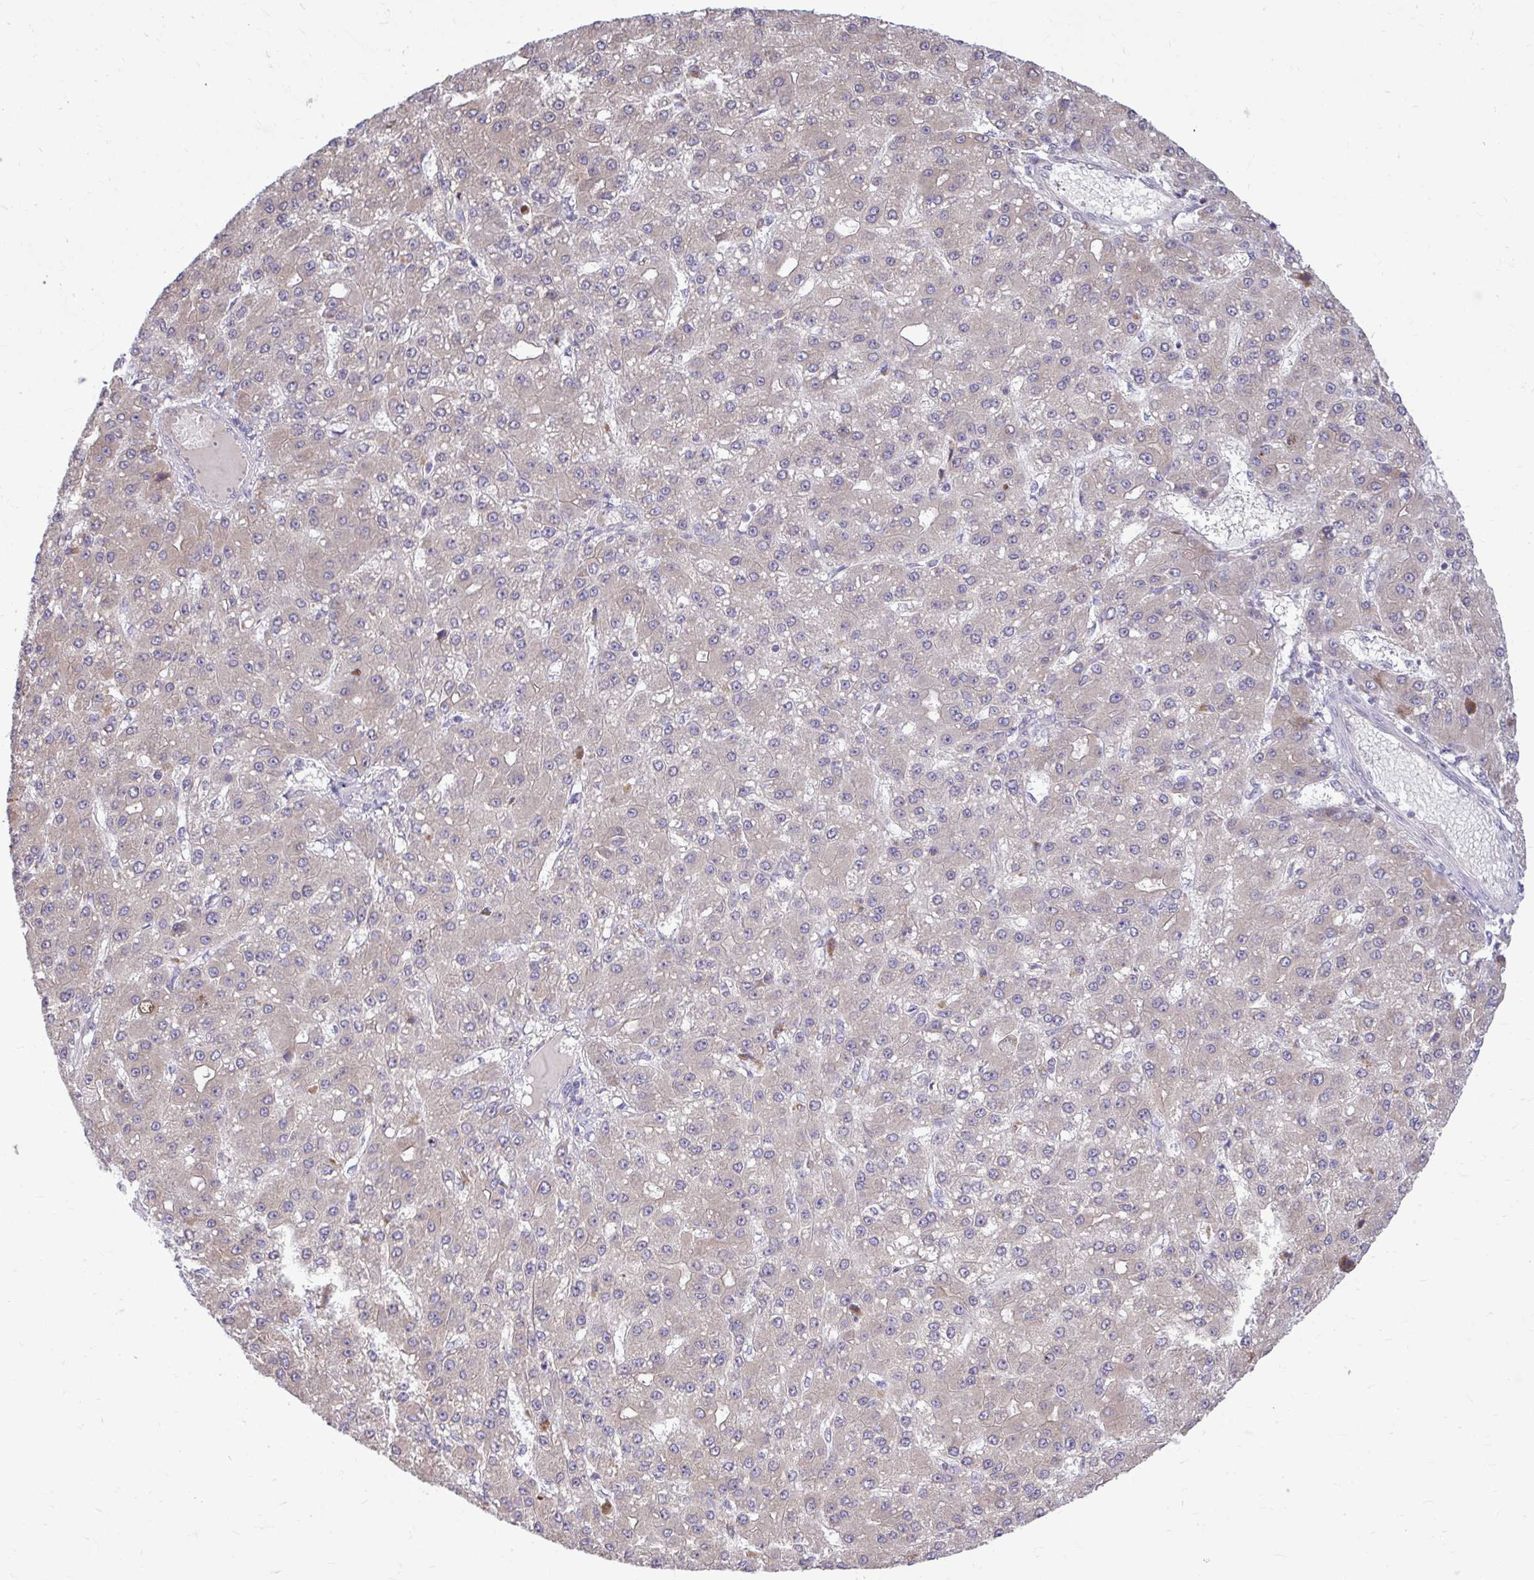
{"staining": {"intensity": "weak", "quantity": "25%-75%", "location": "cytoplasmic/membranous"}, "tissue": "liver cancer", "cell_type": "Tumor cells", "image_type": "cancer", "snomed": [{"axis": "morphology", "description": "Carcinoma, Hepatocellular, NOS"}, {"axis": "topography", "description": "Liver"}], "caption": "Tumor cells reveal low levels of weak cytoplasmic/membranous expression in about 25%-75% of cells in hepatocellular carcinoma (liver).", "gene": "METTL9", "patient": {"sex": "male", "age": 67}}